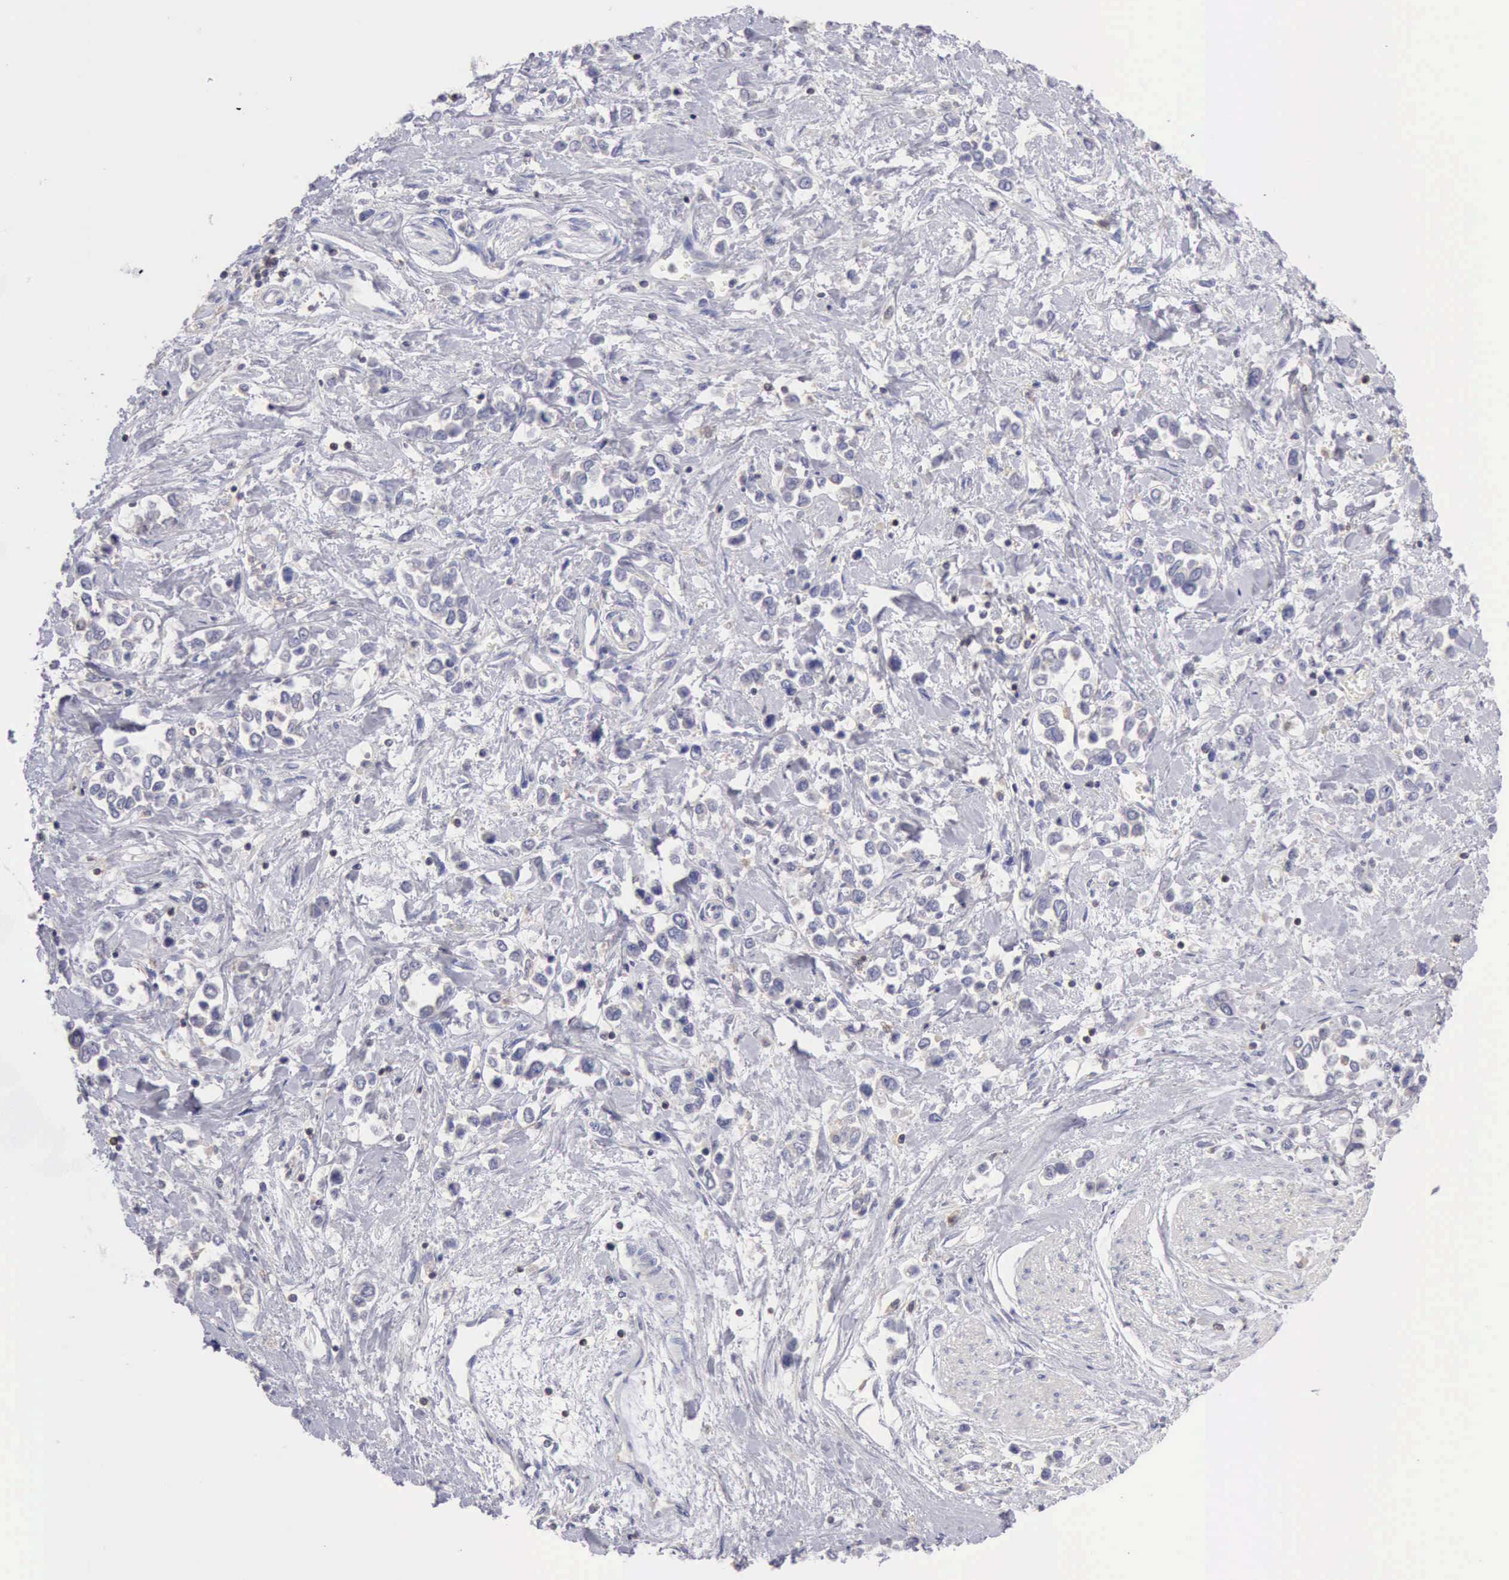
{"staining": {"intensity": "negative", "quantity": "none", "location": "none"}, "tissue": "stomach cancer", "cell_type": "Tumor cells", "image_type": "cancer", "snomed": [{"axis": "morphology", "description": "Adenocarcinoma, NOS"}, {"axis": "topography", "description": "Stomach, upper"}], "caption": "Micrograph shows no significant protein staining in tumor cells of adenocarcinoma (stomach).", "gene": "SASH3", "patient": {"sex": "male", "age": 76}}